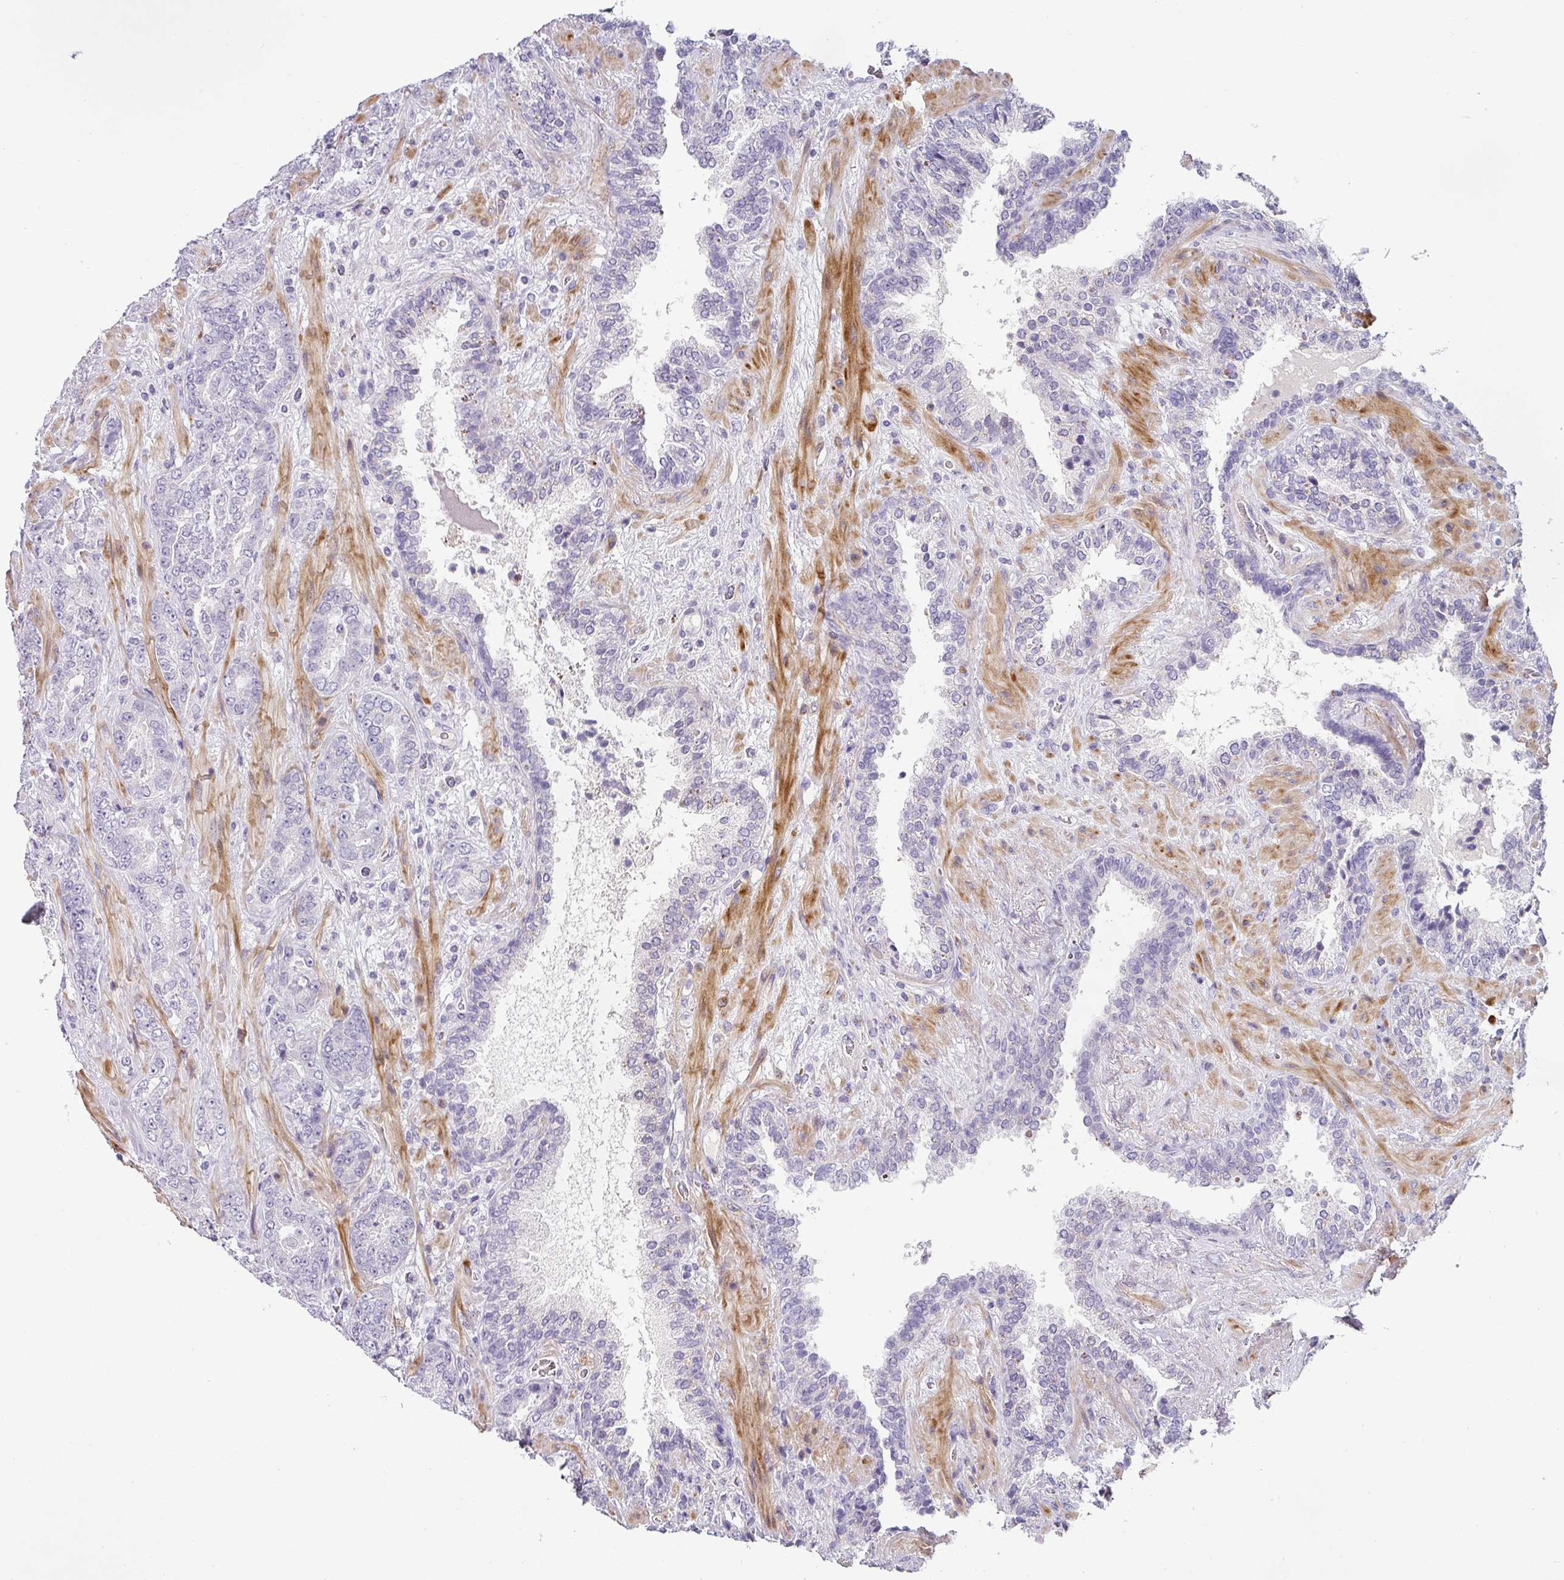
{"staining": {"intensity": "negative", "quantity": "none", "location": "none"}, "tissue": "prostate cancer", "cell_type": "Tumor cells", "image_type": "cancer", "snomed": [{"axis": "morphology", "description": "Adenocarcinoma, High grade"}, {"axis": "topography", "description": "Prostate"}], "caption": "Immunohistochemistry of human prostate cancer displays no positivity in tumor cells.", "gene": "BTLA", "patient": {"sex": "male", "age": 71}}